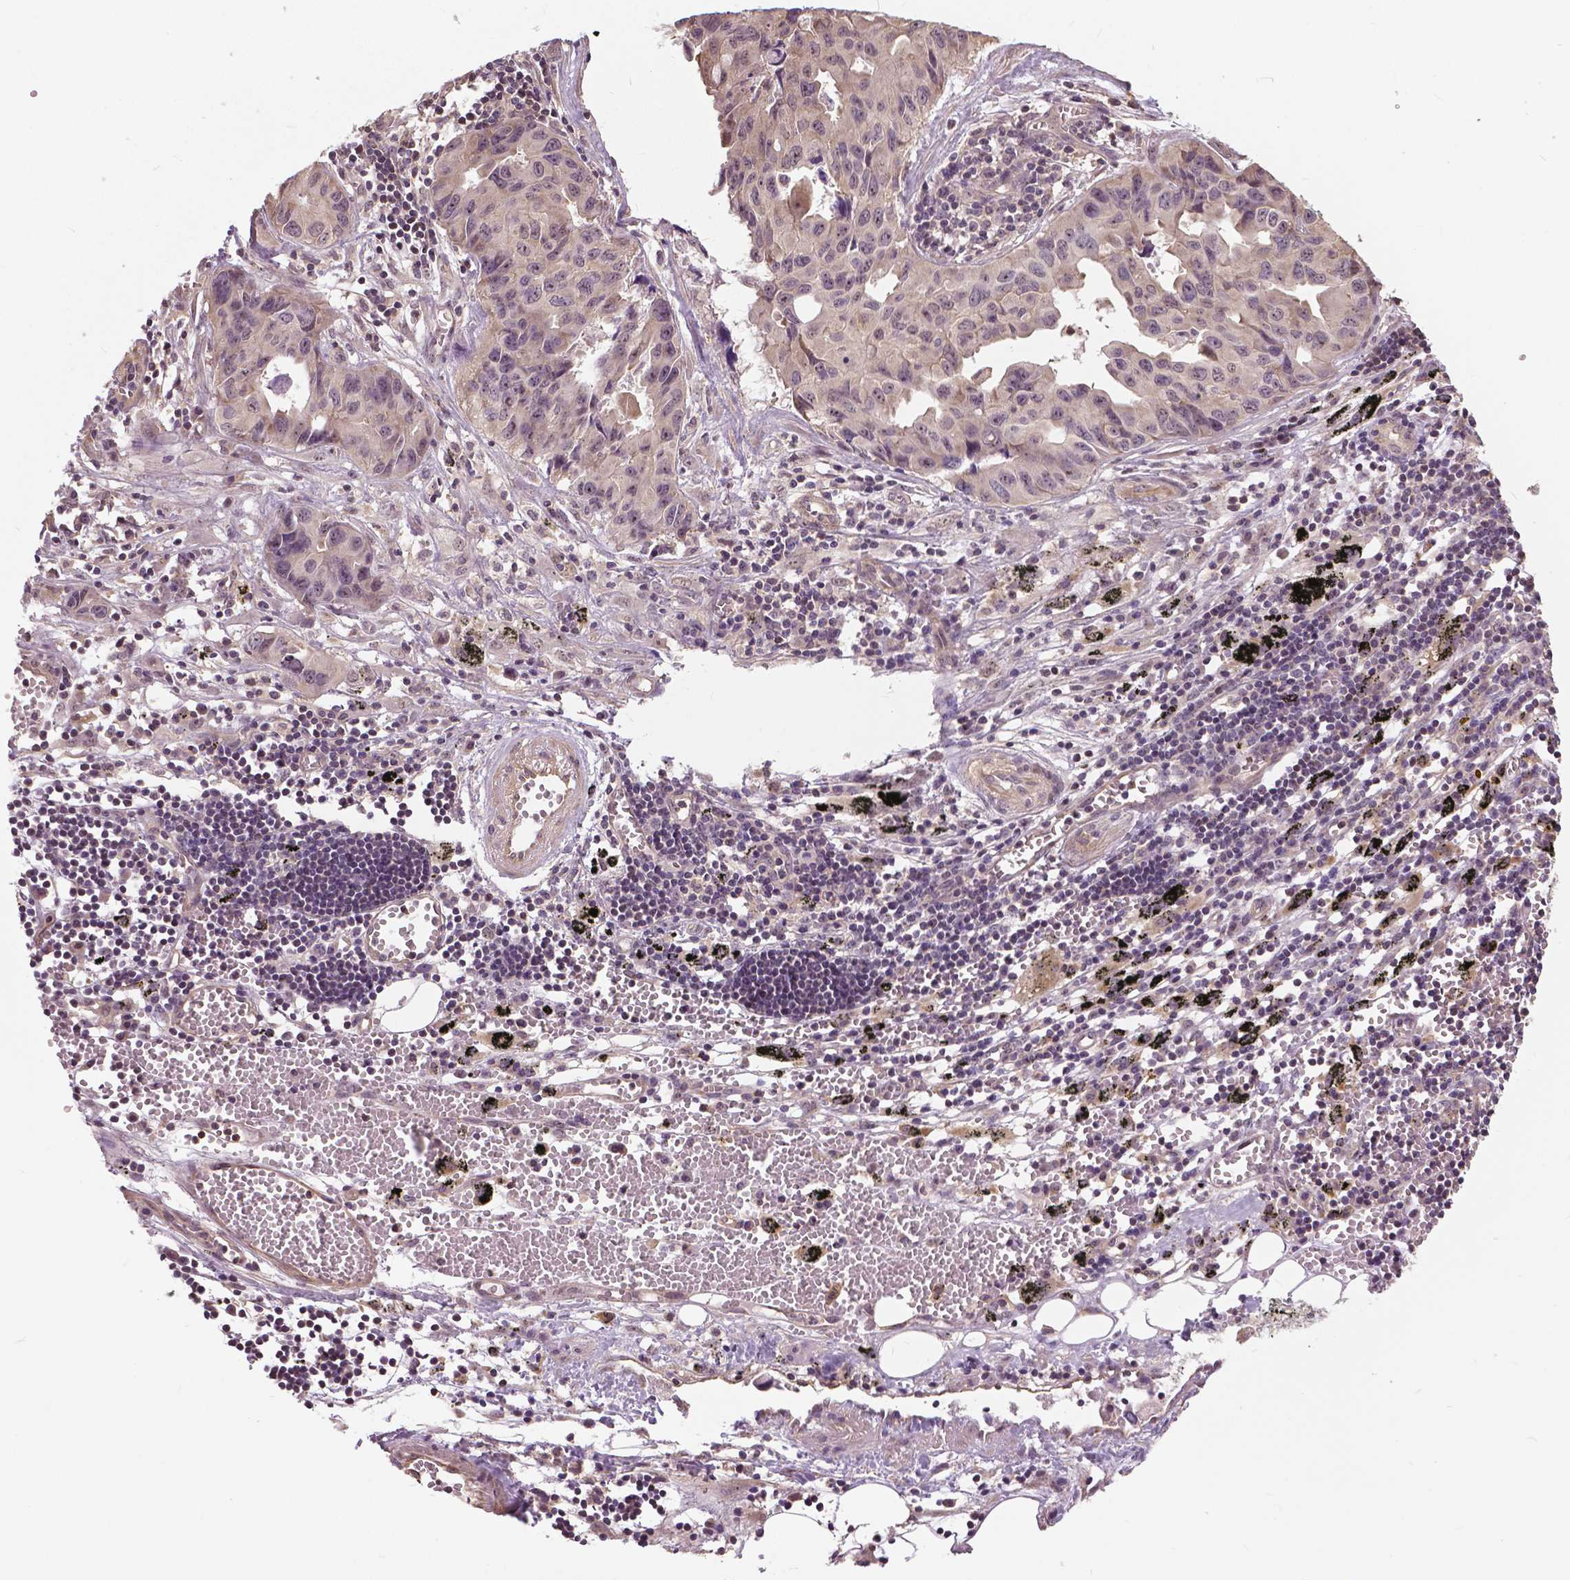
{"staining": {"intensity": "negative", "quantity": "none", "location": "none"}, "tissue": "lung cancer", "cell_type": "Tumor cells", "image_type": "cancer", "snomed": [{"axis": "morphology", "description": "Adenocarcinoma, NOS"}, {"axis": "topography", "description": "Lymph node"}, {"axis": "topography", "description": "Lung"}], "caption": "An image of human lung cancer (adenocarcinoma) is negative for staining in tumor cells.", "gene": "ANXA13", "patient": {"sex": "male", "age": 64}}